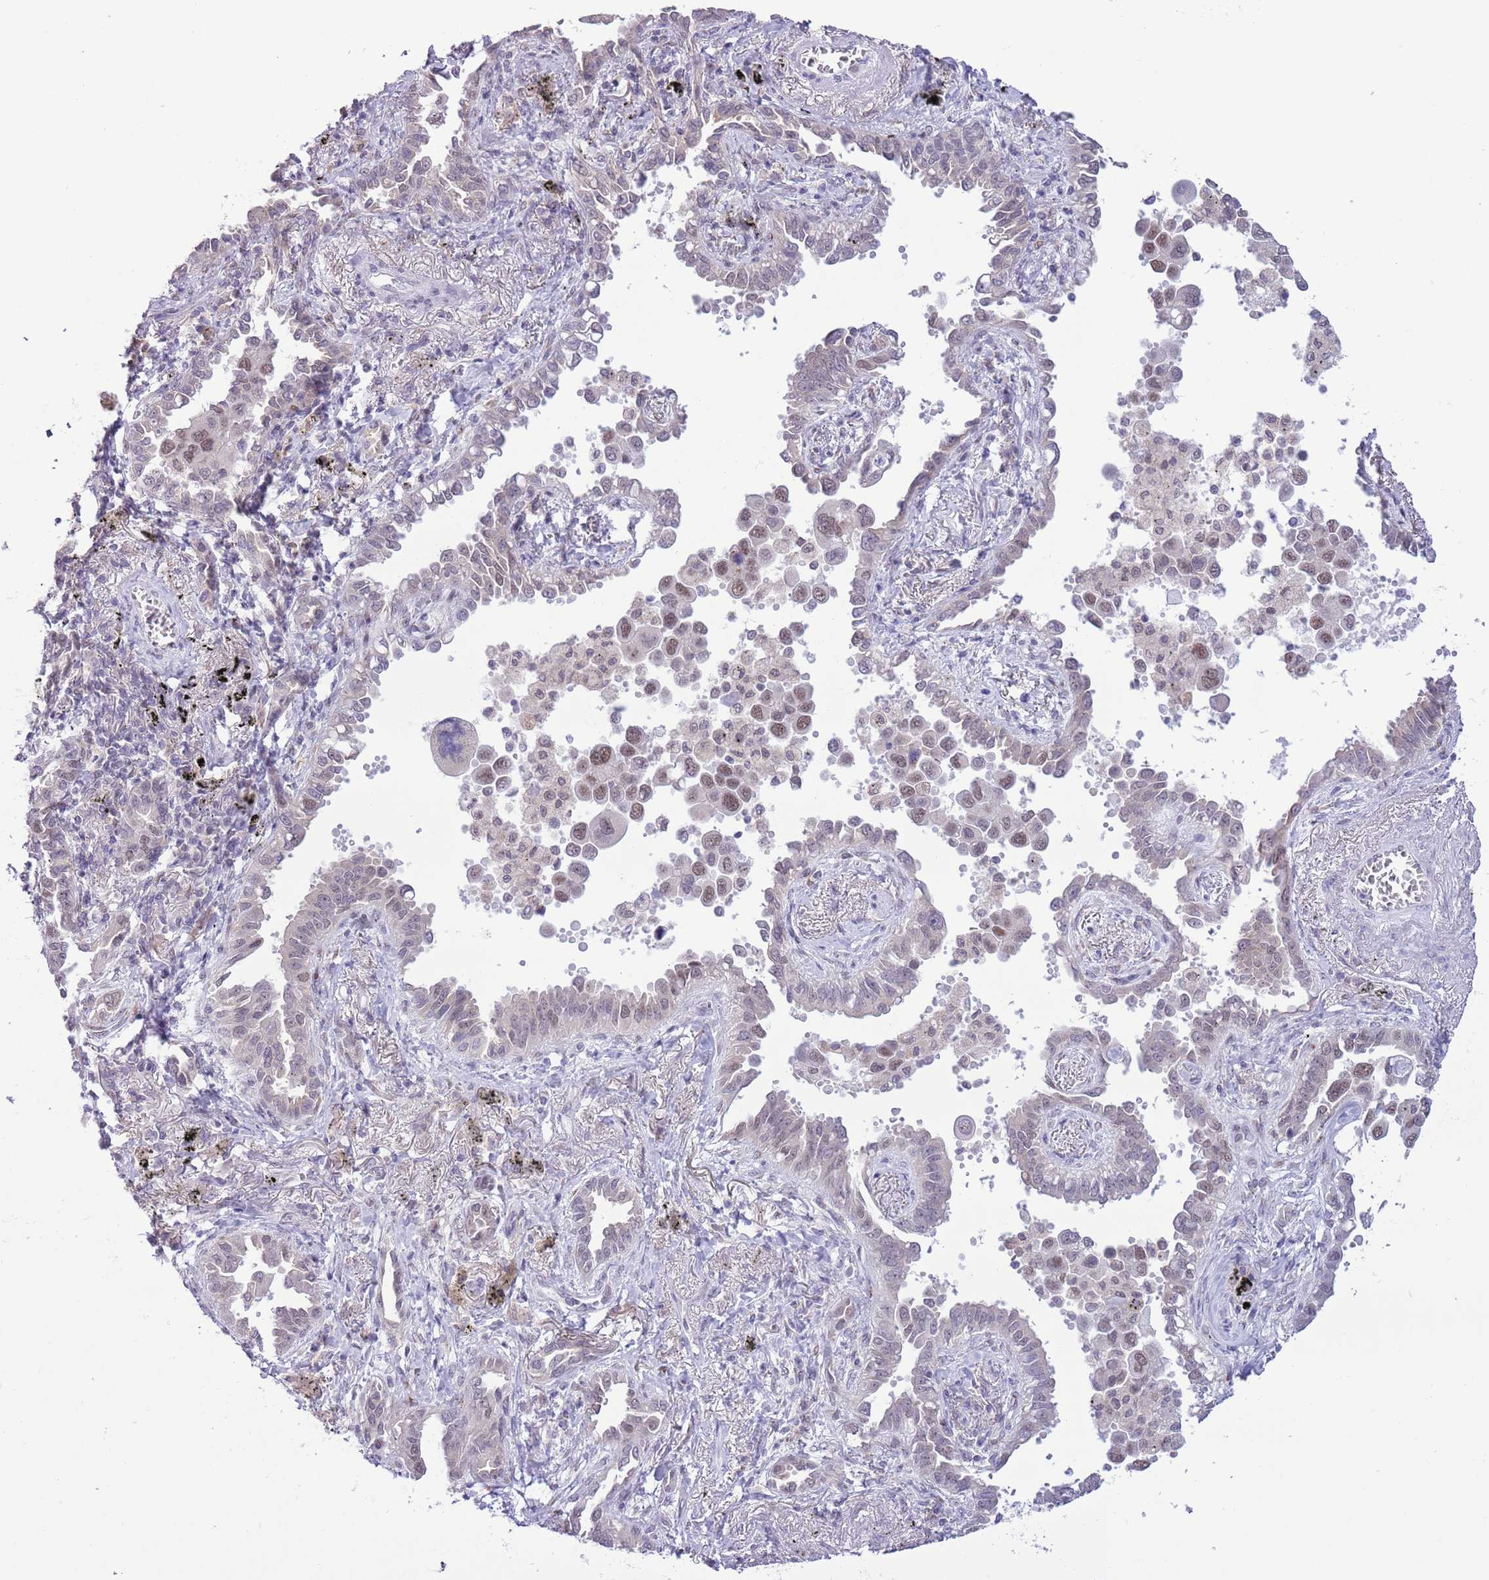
{"staining": {"intensity": "moderate", "quantity": "25%-75%", "location": "nuclear"}, "tissue": "lung cancer", "cell_type": "Tumor cells", "image_type": "cancer", "snomed": [{"axis": "morphology", "description": "Adenocarcinoma, NOS"}, {"axis": "topography", "description": "Lung"}], "caption": "Immunohistochemical staining of human lung cancer reveals medium levels of moderate nuclear protein staining in approximately 25%-75% of tumor cells.", "gene": "ZNF576", "patient": {"sex": "male", "age": 67}}